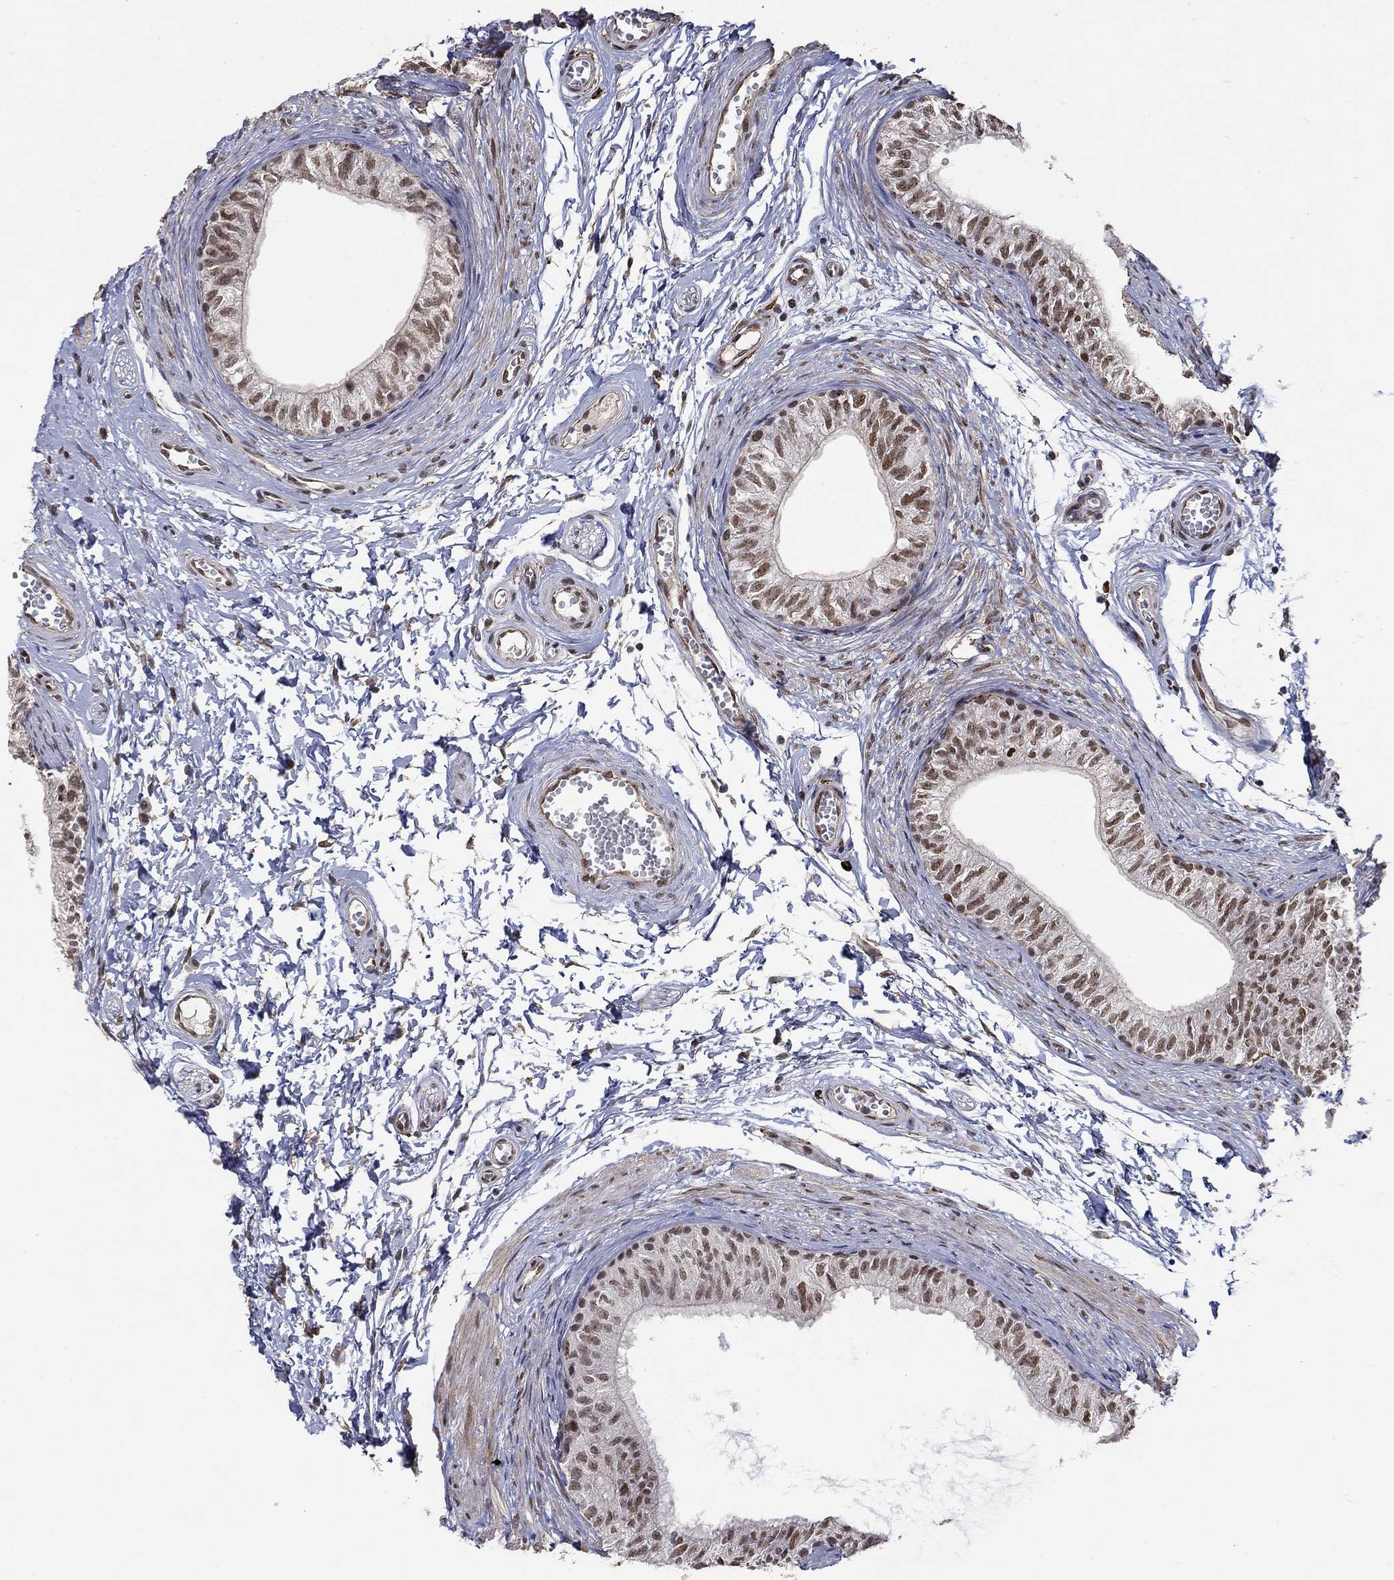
{"staining": {"intensity": "moderate", "quantity": ">75%", "location": "nuclear"}, "tissue": "epididymis", "cell_type": "Glandular cells", "image_type": "normal", "snomed": [{"axis": "morphology", "description": "Normal tissue, NOS"}, {"axis": "topography", "description": "Epididymis"}], "caption": "Glandular cells reveal medium levels of moderate nuclear expression in about >75% of cells in benign human epididymis.", "gene": "GRIA3", "patient": {"sex": "male", "age": 22}}